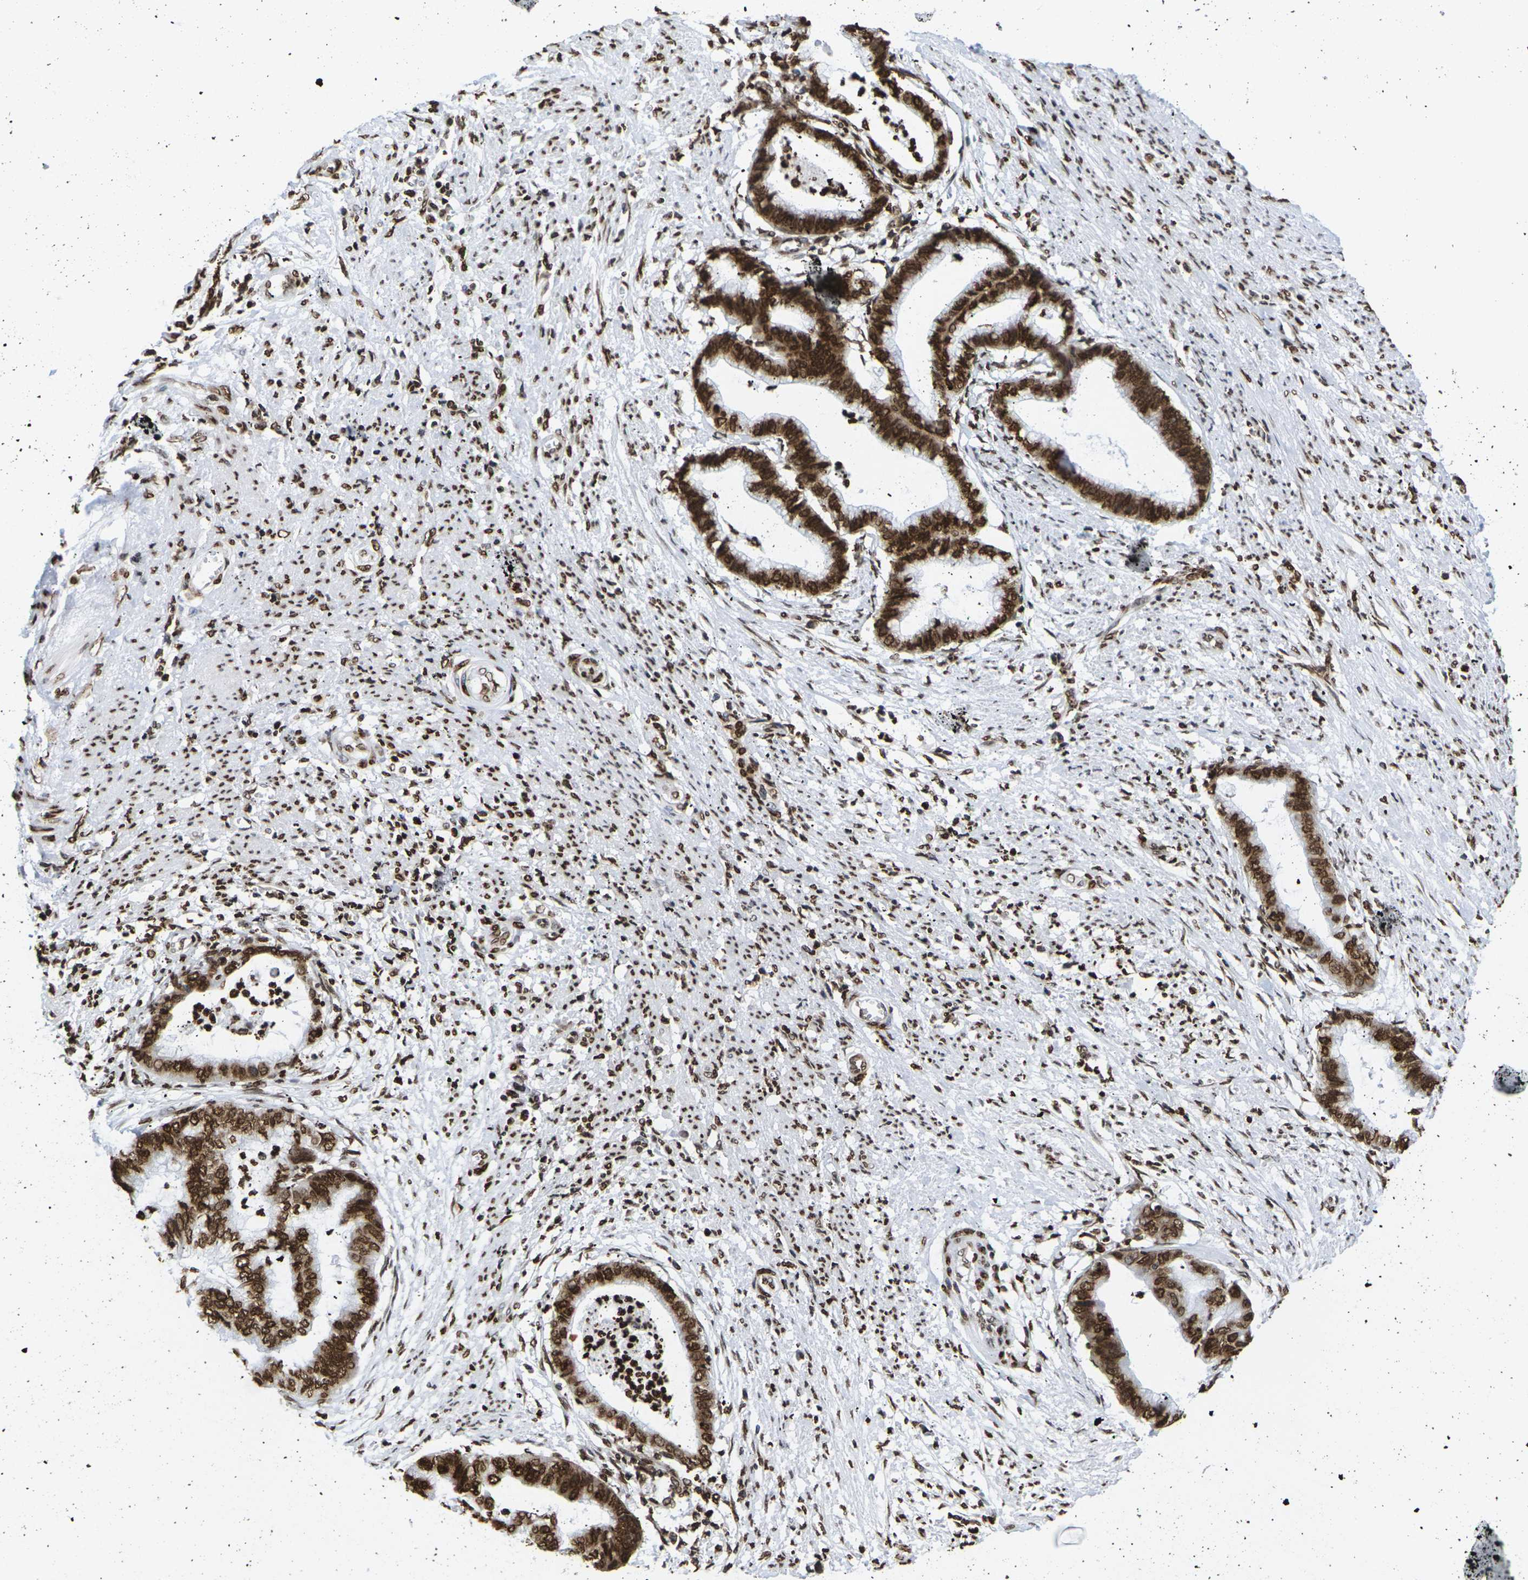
{"staining": {"intensity": "strong", "quantity": ">75%", "location": "cytoplasmic/membranous,nuclear"}, "tissue": "endometrial cancer", "cell_type": "Tumor cells", "image_type": "cancer", "snomed": [{"axis": "morphology", "description": "Necrosis, NOS"}, {"axis": "morphology", "description": "Adenocarcinoma, NOS"}, {"axis": "topography", "description": "Endometrium"}], "caption": "Protein expression analysis of adenocarcinoma (endometrial) exhibits strong cytoplasmic/membranous and nuclear staining in about >75% of tumor cells. The protein is stained brown, and the nuclei are stained in blue (DAB (3,3'-diaminobenzidine) IHC with brightfield microscopy, high magnification).", "gene": "H2AC21", "patient": {"sex": "female", "age": 79}}